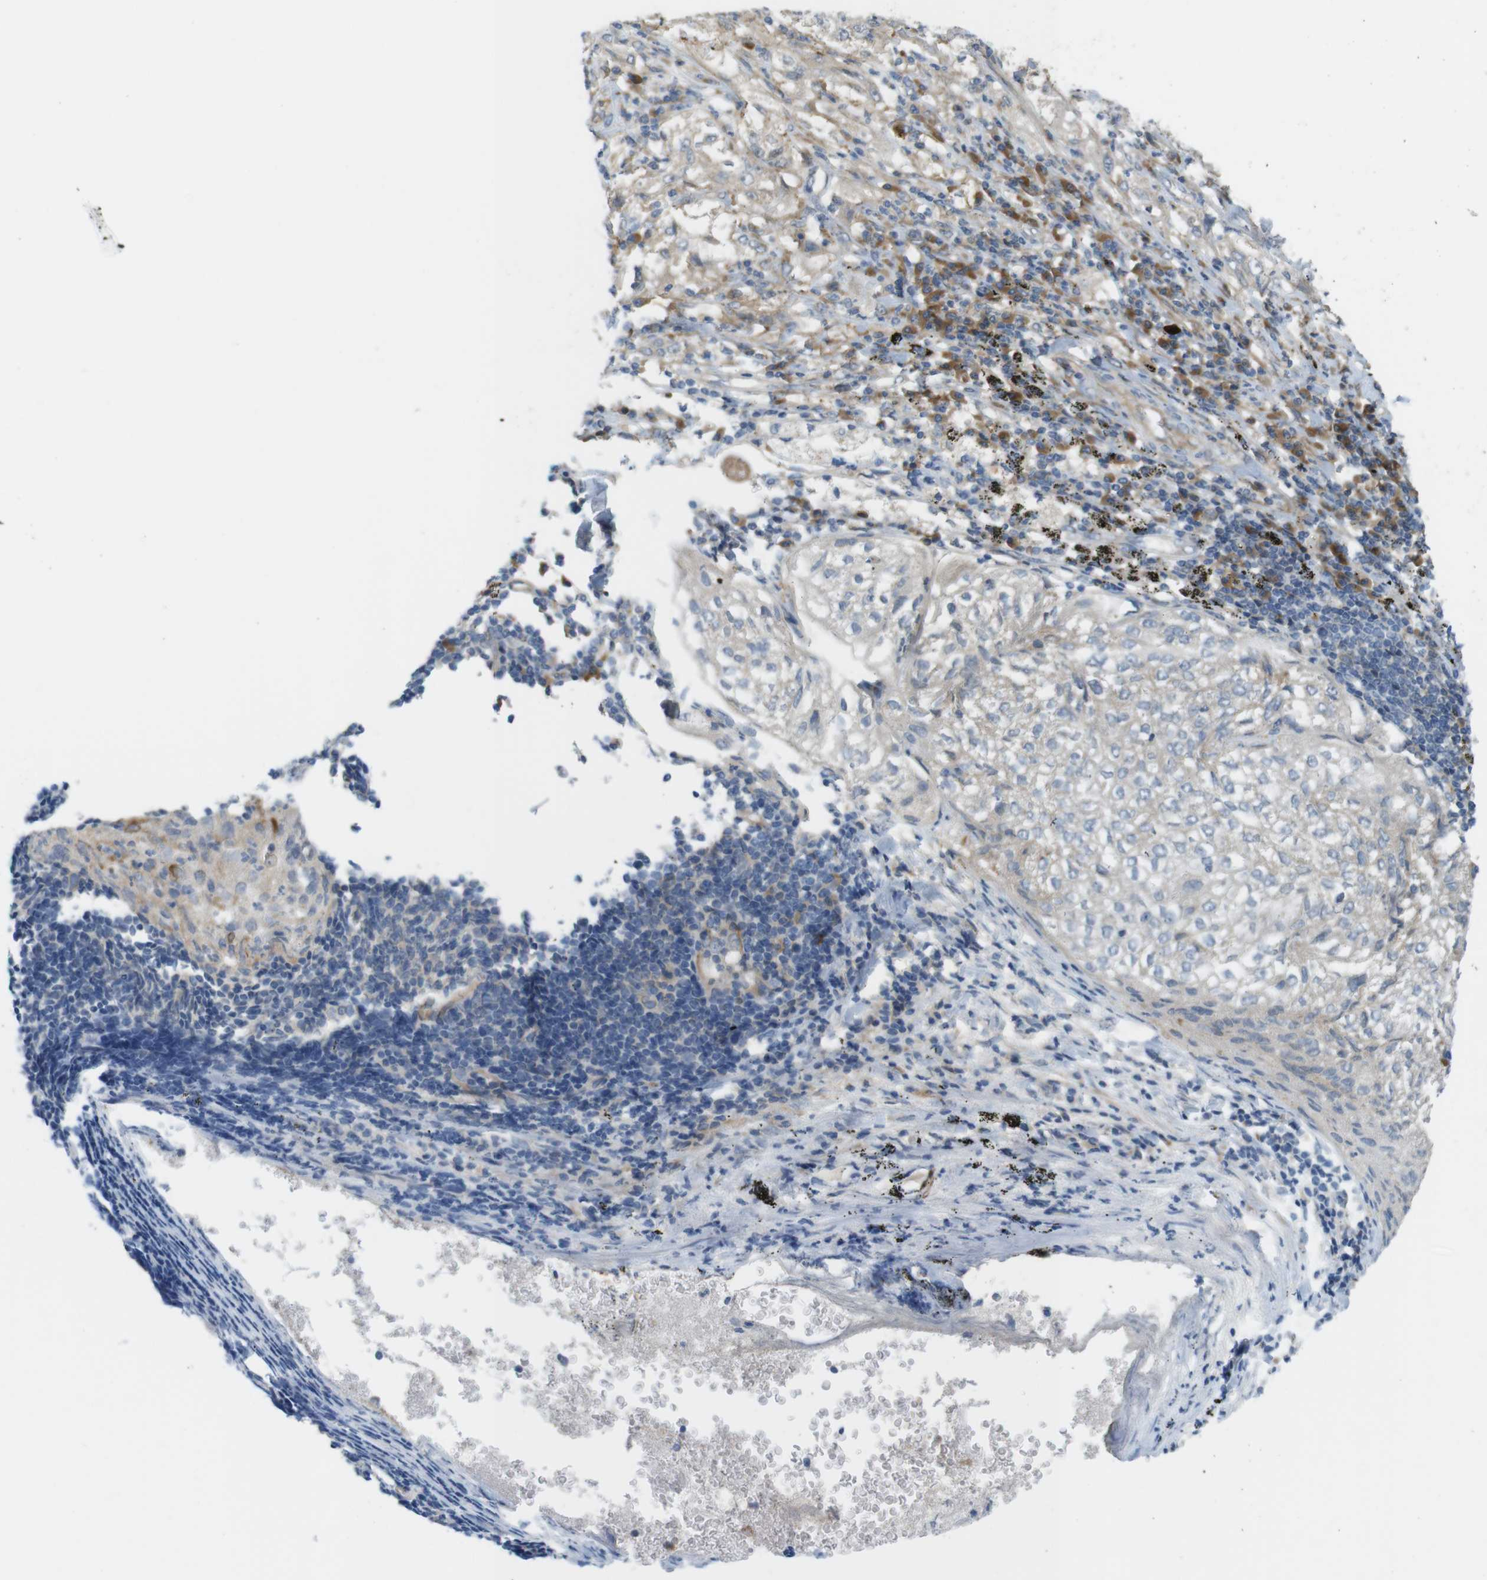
{"staining": {"intensity": "negative", "quantity": "none", "location": "none"}, "tissue": "lung cancer", "cell_type": "Tumor cells", "image_type": "cancer", "snomed": [{"axis": "morphology", "description": "Inflammation, NOS"}, {"axis": "morphology", "description": "Squamous cell carcinoma, NOS"}, {"axis": "topography", "description": "Lymph node"}, {"axis": "topography", "description": "Soft tissue"}, {"axis": "topography", "description": "Lung"}], "caption": "This image is of squamous cell carcinoma (lung) stained with immunohistochemistry (IHC) to label a protein in brown with the nuclei are counter-stained blue. There is no staining in tumor cells.", "gene": "GJC3", "patient": {"sex": "male", "age": 66}}